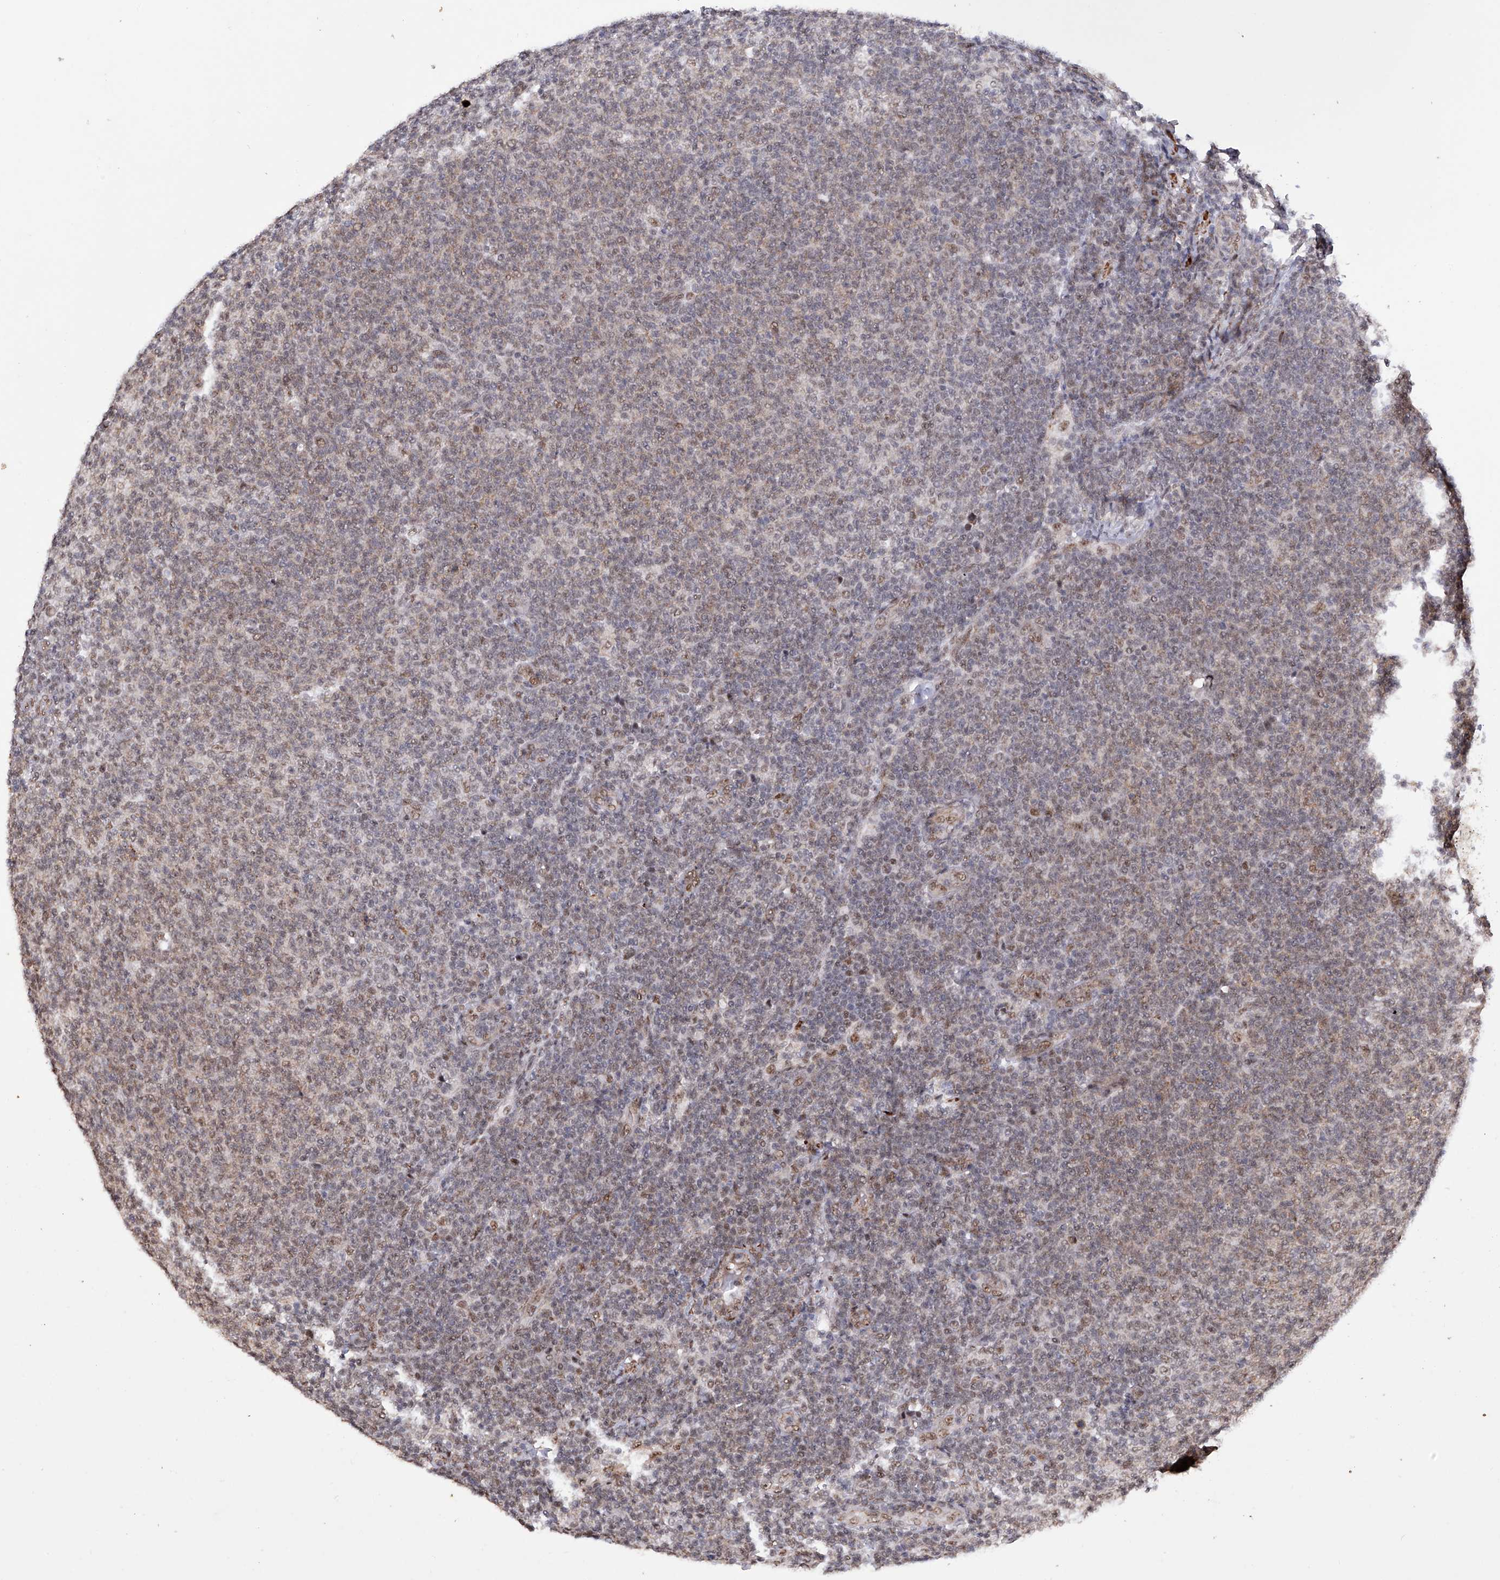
{"staining": {"intensity": "weak", "quantity": "25%-75%", "location": "nuclear"}, "tissue": "lymphoma", "cell_type": "Tumor cells", "image_type": "cancer", "snomed": [{"axis": "morphology", "description": "Malignant lymphoma, non-Hodgkin's type, Low grade"}, {"axis": "topography", "description": "Lymph node"}], "caption": "The immunohistochemical stain labels weak nuclear staining in tumor cells of lymphoma tissue.", "gene": "NFATC4", "patient": {"sex": "male", "age": 66}}